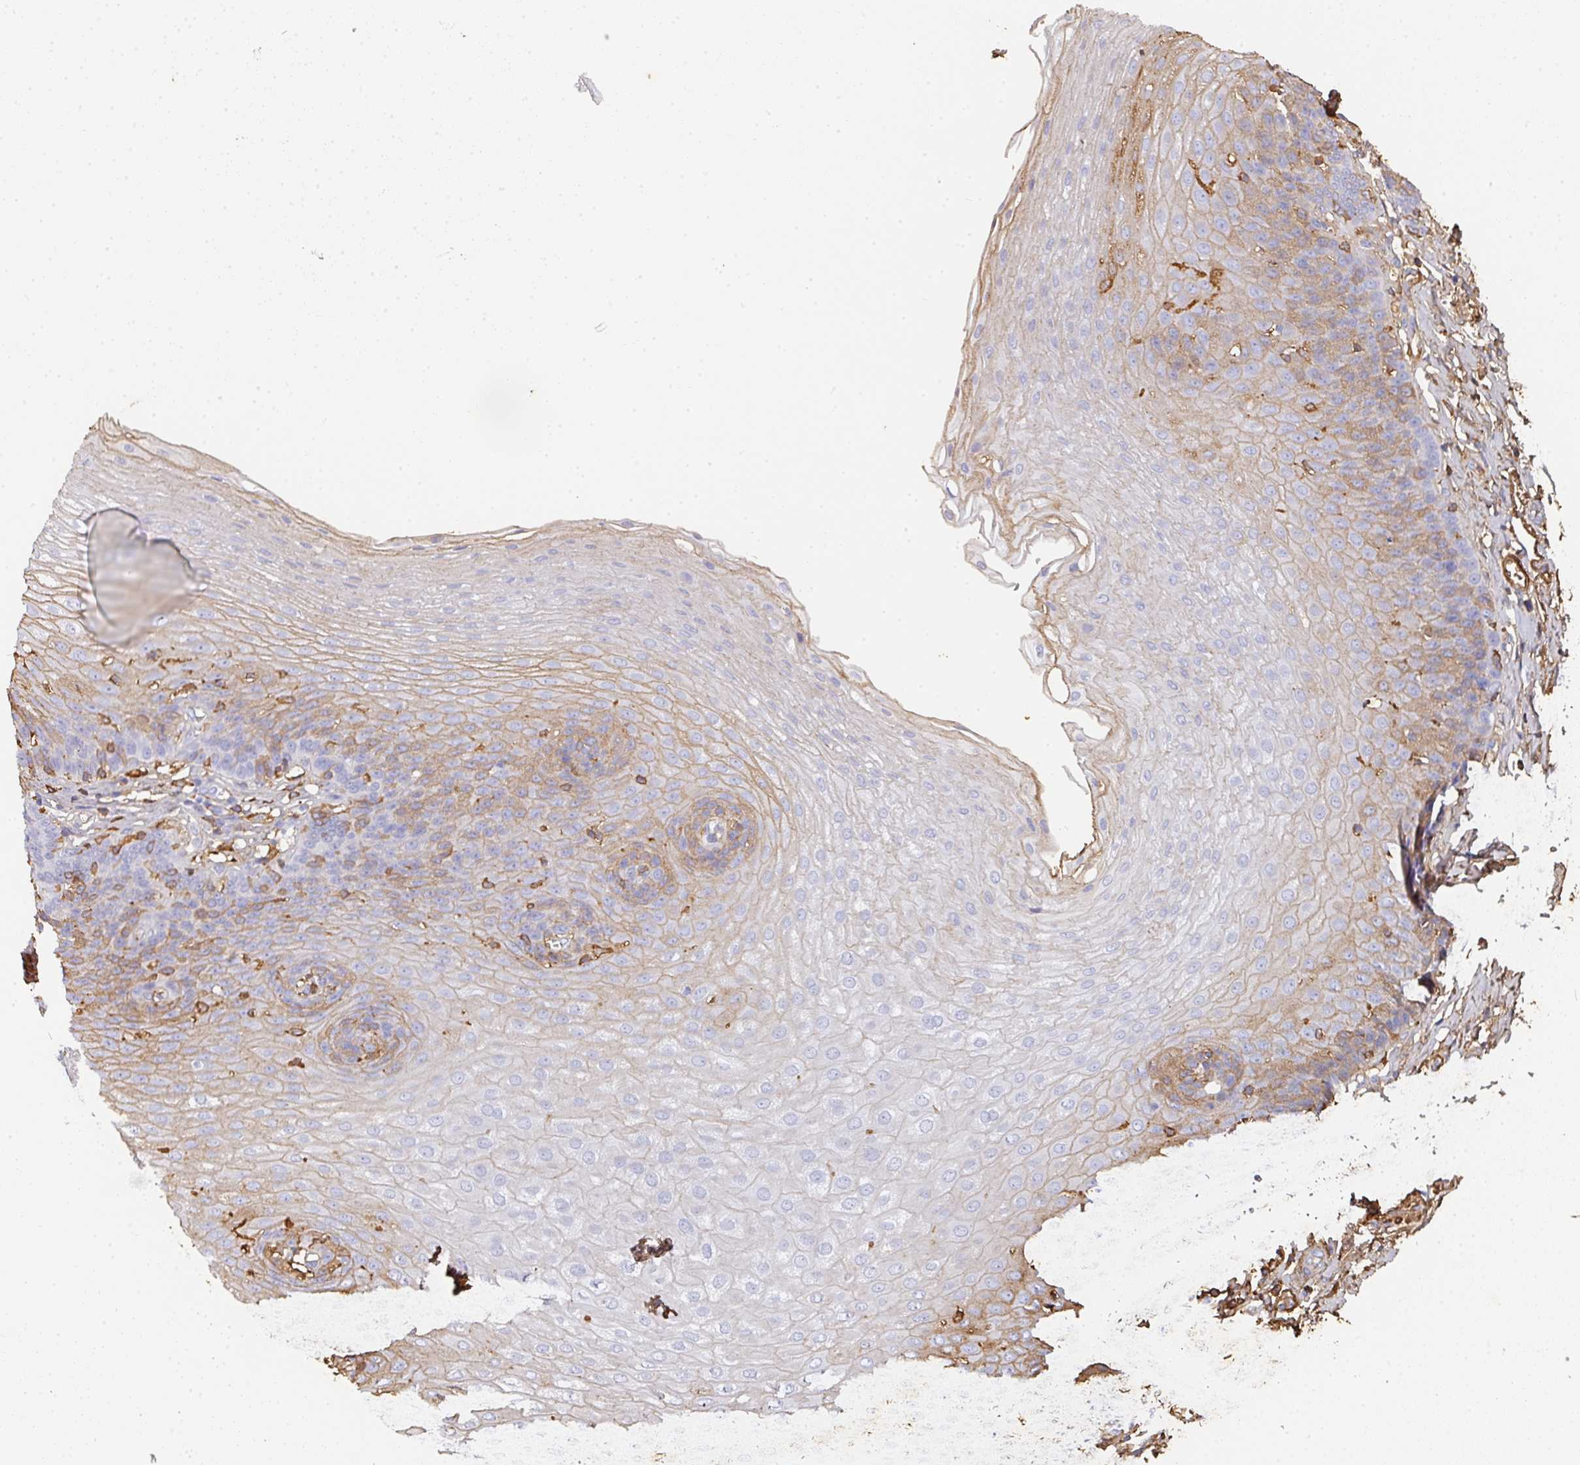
{"staining": {"intensity": "moderate", "quantity": "25%-75%", "location": "cytoplasmic/membranous"}, "tissue": "esophagus", "cell_type": "Squamous epithelial cells", "image_type": "normal", "snomed": [{"axis": "morphology", "description": "Normal tissue, NOS"}, {"axis": "topography", "description": "Esophagus"}], "caption": "Brown immunohistochemical staining in unremarkable human esophagus shows moderate cytoplasmic/membranous staining in approximately 25%-75% of squamous epithelial cells.", "gene": "ALB", "patient": {"sex": "female", "age": 81}}